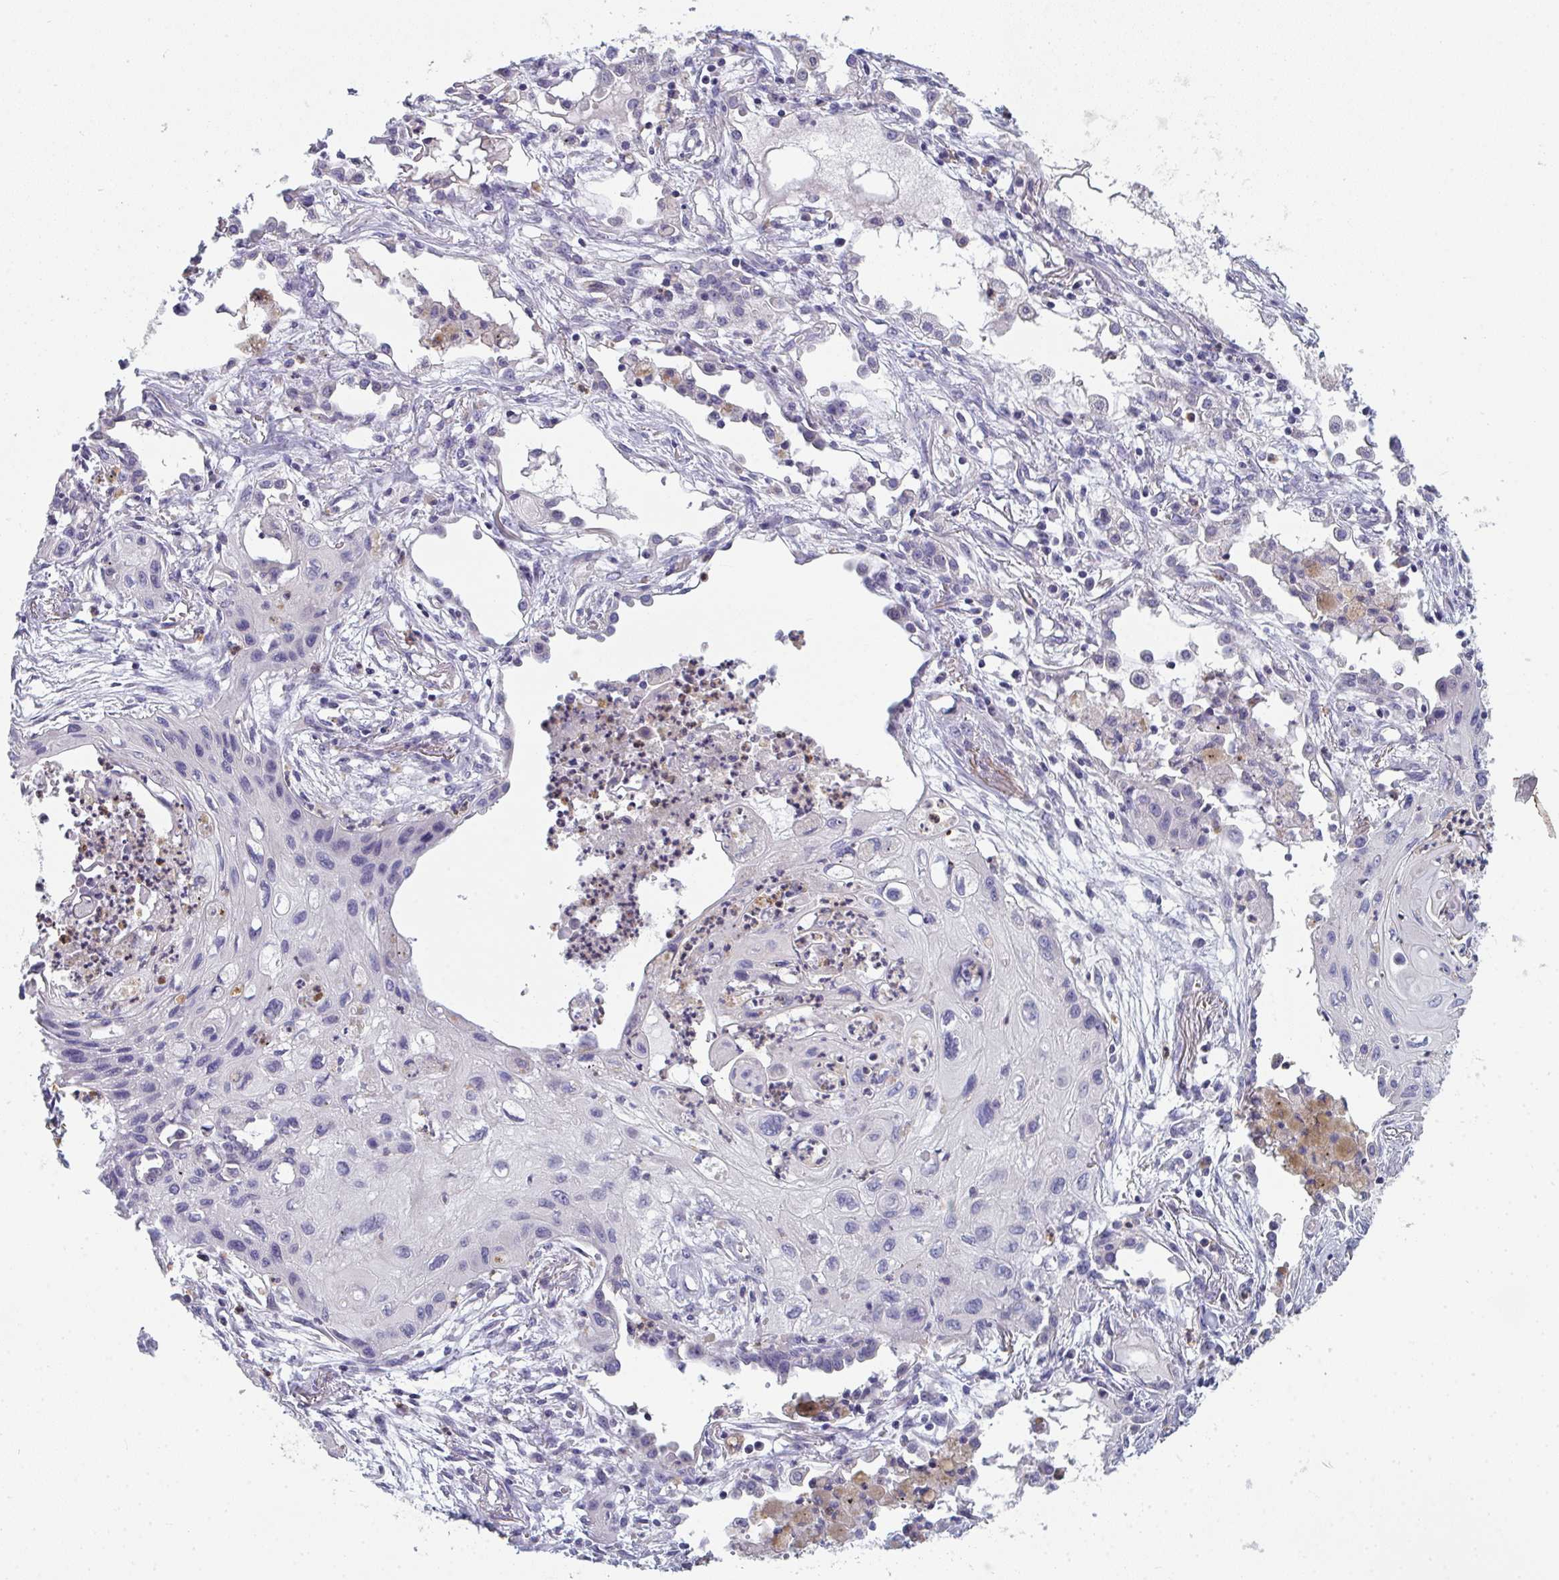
{"staining": {"intensity": "negative", "quantity": "none", "location": "none"}, "tissue": "lung cancer", "cell_type": "Tumor cells", "image_type": "cancer", "snomed": [{"axis": "morphology", "description": "Squamous cell carcinoma, NOS"}, {"axis": "topography", "description": "Lung"}], "caption": "Protein analysis of squamous cell carcinoma (lung) exhibits no significant positivity in tumor cells.", "gene": "RIOK1", "patient": {"sex": "male", "age": 71}}